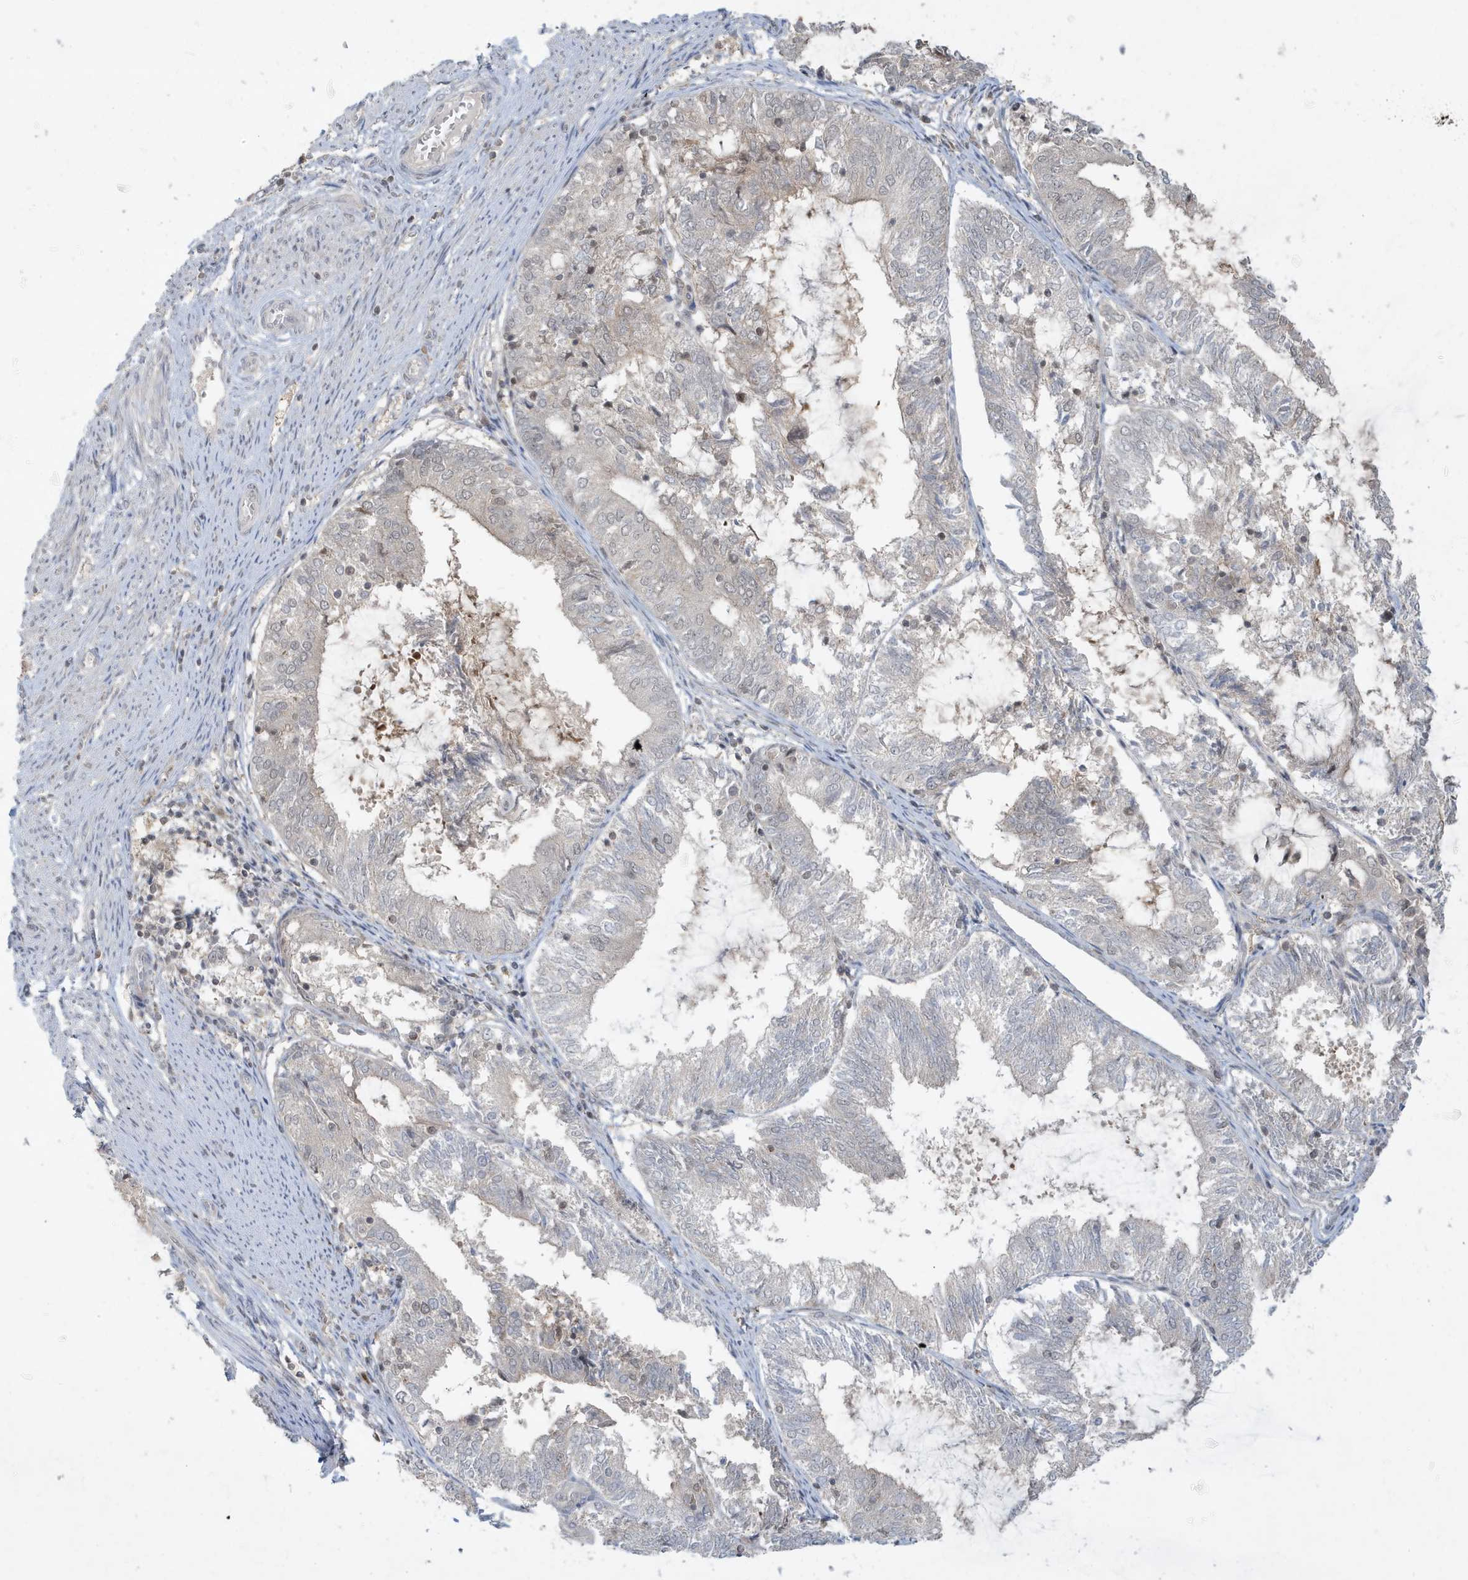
{"staining": {"intensity": "negative", "quantity": "none", "location": "none"}, "tissue": "endometrial cancer", "cell_type": "Tumor cells", "image_type": "cancer", "snomed": [{"axis": "morphology", "description": "Adenocarcinoma, NOS"}, {"axis": "topography", "description": "Endometrium"}], "caption": "Image shows no protein staining in tumor cells of endometrial adenocarcinoma tissue.", "gene": "PRRT3", "patient": {"sex": "female", "age": 81}}